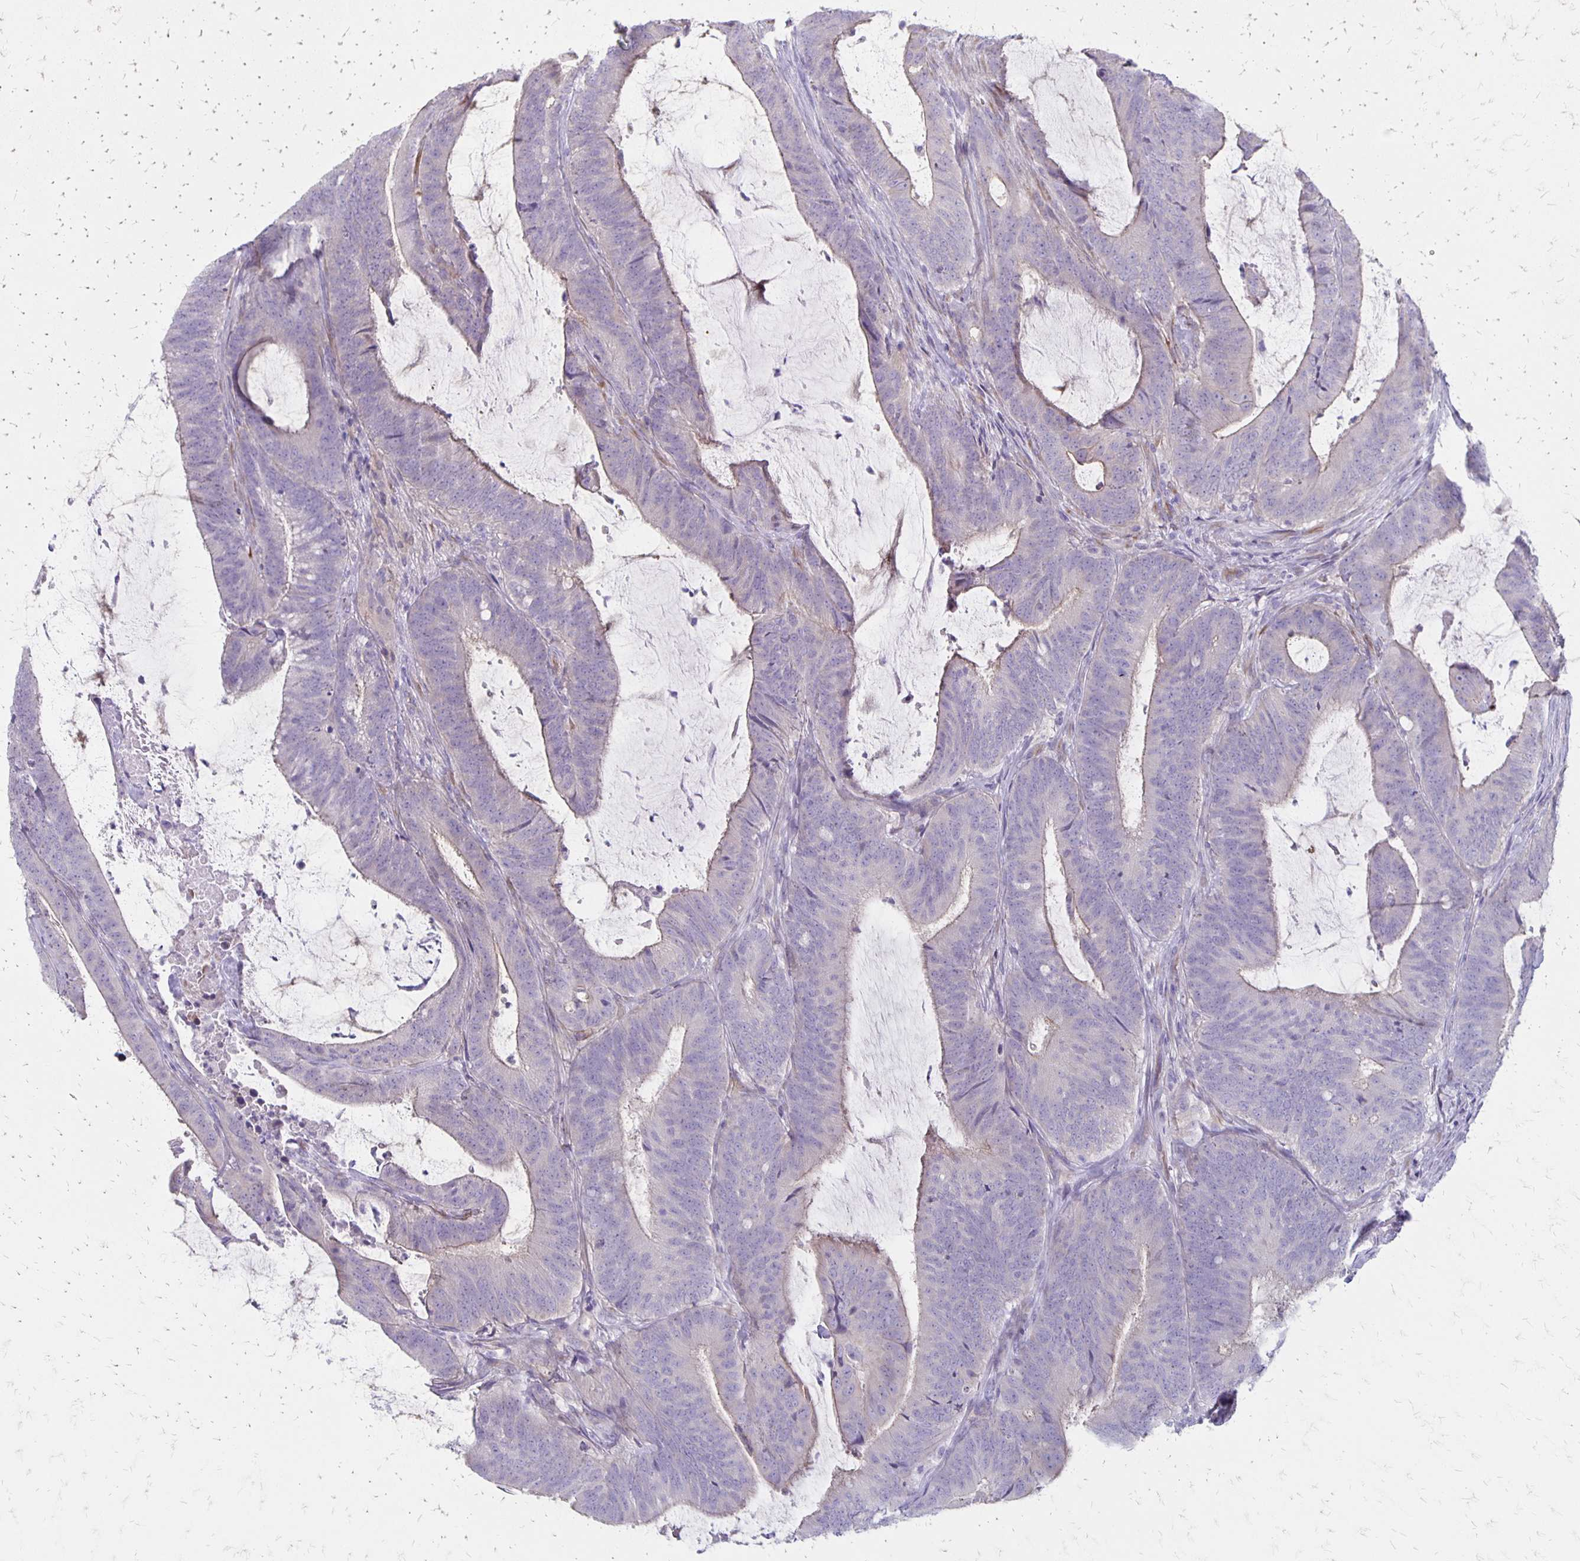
{"staining": {"intensity": "weak", "quantity": "<25%", "location": "cytoplasmic/membranous"}, "tissue": "colorectal cancer", "cell_type": "Tumor cells", "image_type": "cancer", "snomed": [{"axis": "morphology", "description": "Adenocarcinoma, NOS"}, {"axis": "topography", "description": "Colon"}], "caption": "A photomicrograph of human colorectal adenocarcinoma is negative for staining in tumor cells. (DAB (3,3'-diaminobenzidine) IHC, high magnification).", "gene": "HOMER1", "patient": {"sex": "female", "age": 43}}